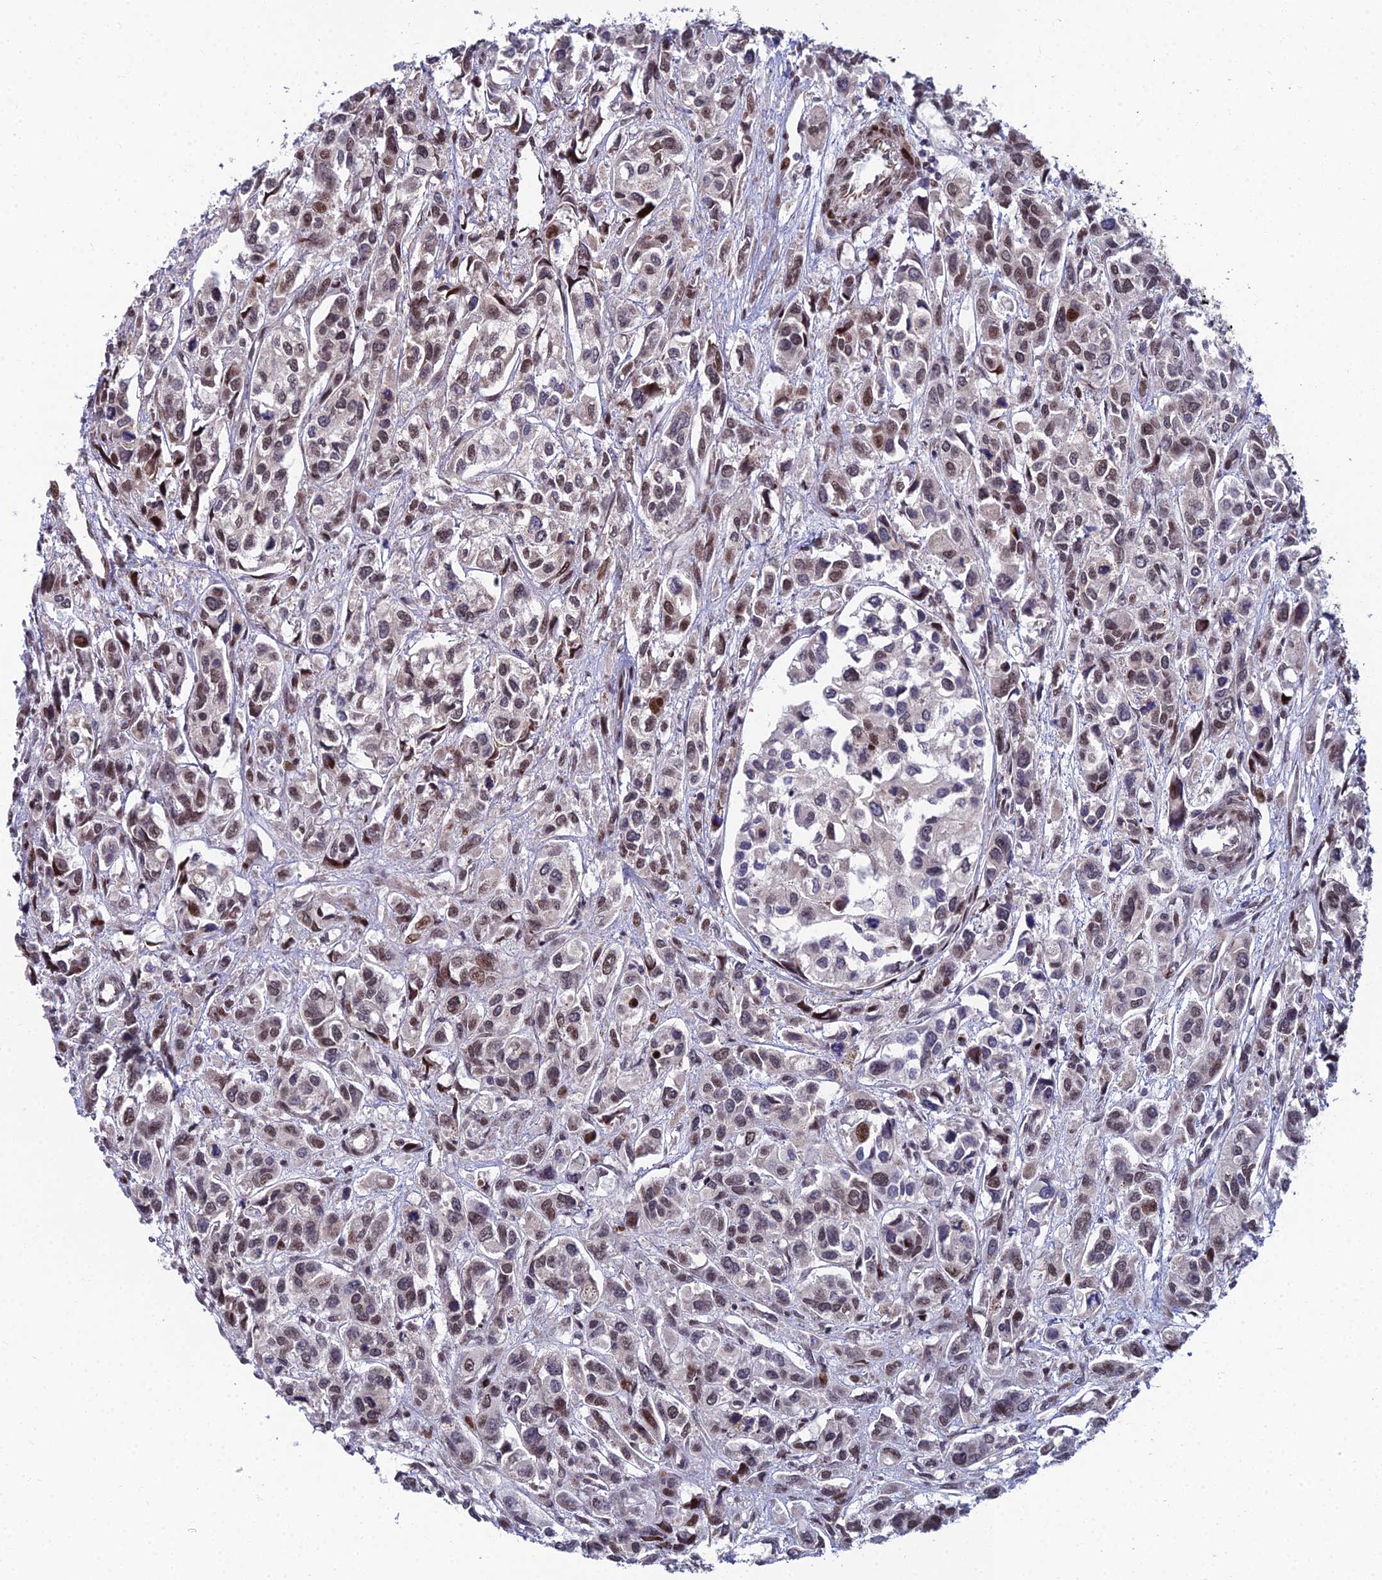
{"staining": {"intensity": "moderate", "quantity": "<25%", "location": "nuclear"}, "tissue": "urothelial cancer", "cell_type": "Tumor cells", "image_type": "cancer", "snomed": [{"axis": "morphology", "description": "Urothelial carcinoma, High grade"}, {"axis": "topography", "description": "Urinary bladder"}], "caption": "Immunohistochemistry (IHC) of human urothelial cancer demonstrates low levels of moderate nuclear positivity in about <25% of tumor cells. (Stains: DAB in brown, nuclei in blue, Microscopy: brightfield microscopy at high magnification).", "gene": "ZNF668", "patient": {"sex": "male", "age": 67}}